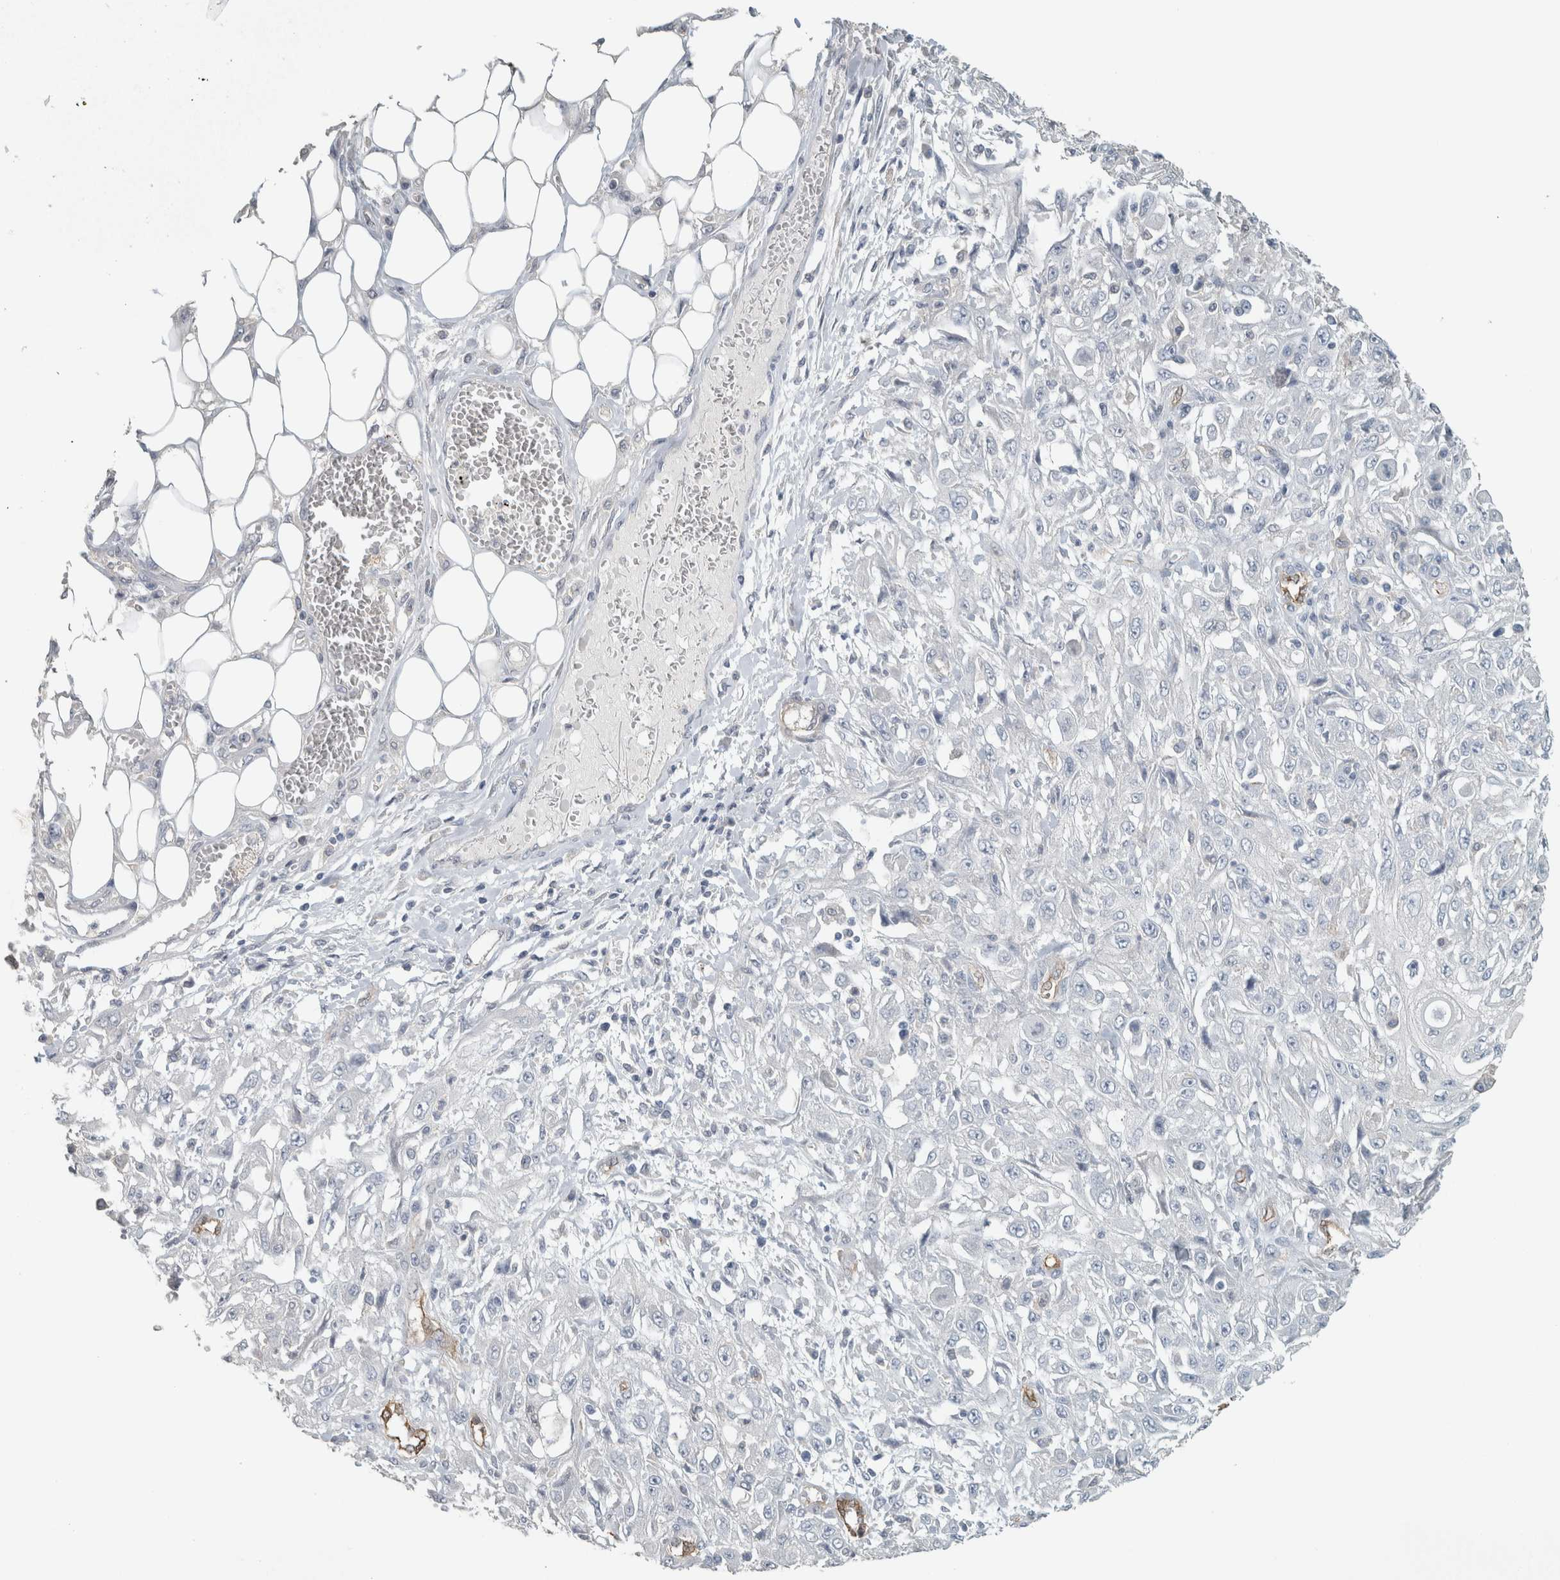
{"staining": {"intensity": "negative", "quantity": "none", "location": "none"}, "tissue": "skin cancer", "cell_type": "Tumor cells", "image_type": "cancer", "snomed": [{"axis": "morphology", "description": "Squamous cell carcinoma, NOS"}, {"axis": "morphology", "description": "Squamous cell carcinoma, metastatic, NOS"}, {"axis": "topography", "description": "Skin"}, {"axis": "topography", "description": "Lymph node"}], "caption": "Tumor cells are negative for brown protein staining in skin metastatic squamous cell carcinoma.", "gene": "SCIN", "patient": {"sex": "male", "age": 75}}